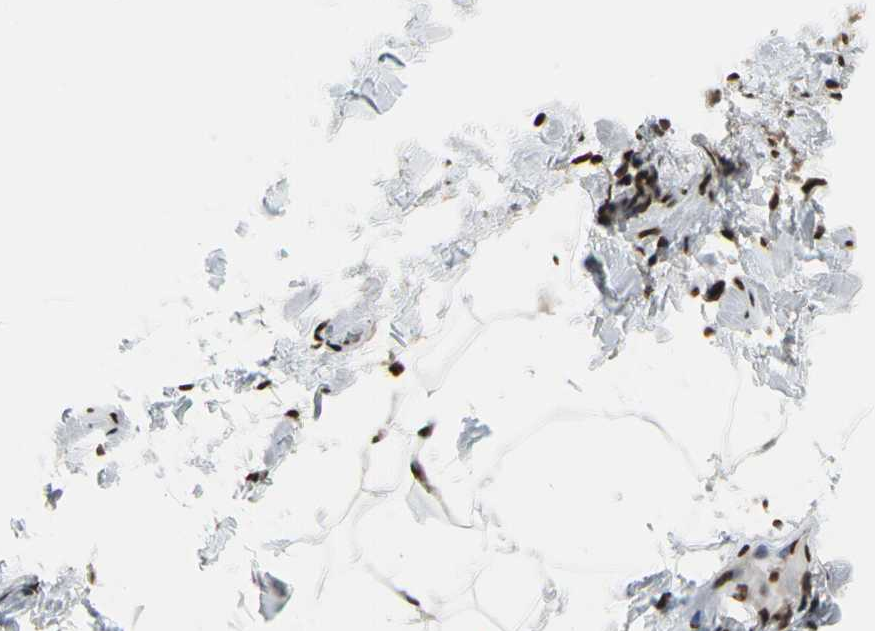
{"staining": {"intensity": "strong", "quantity": "25%-75%", "location": "nuclear"}, "tissue": "adipose tissue", "cell_type": "Adipocytes", "image_type": "normal", "snomed": [{"axis": "morphology", "description": "Normal tissue, NOS"}, {"axis": "topography", "description": "Vascular tissue"}], "caption": "A brown stain shows strong nuclear expression of a protein in adipocytes of unremarkable human adipose tissue.", "gene": "HNRNPK", "patient": {"sex": "male", "age": 41}}